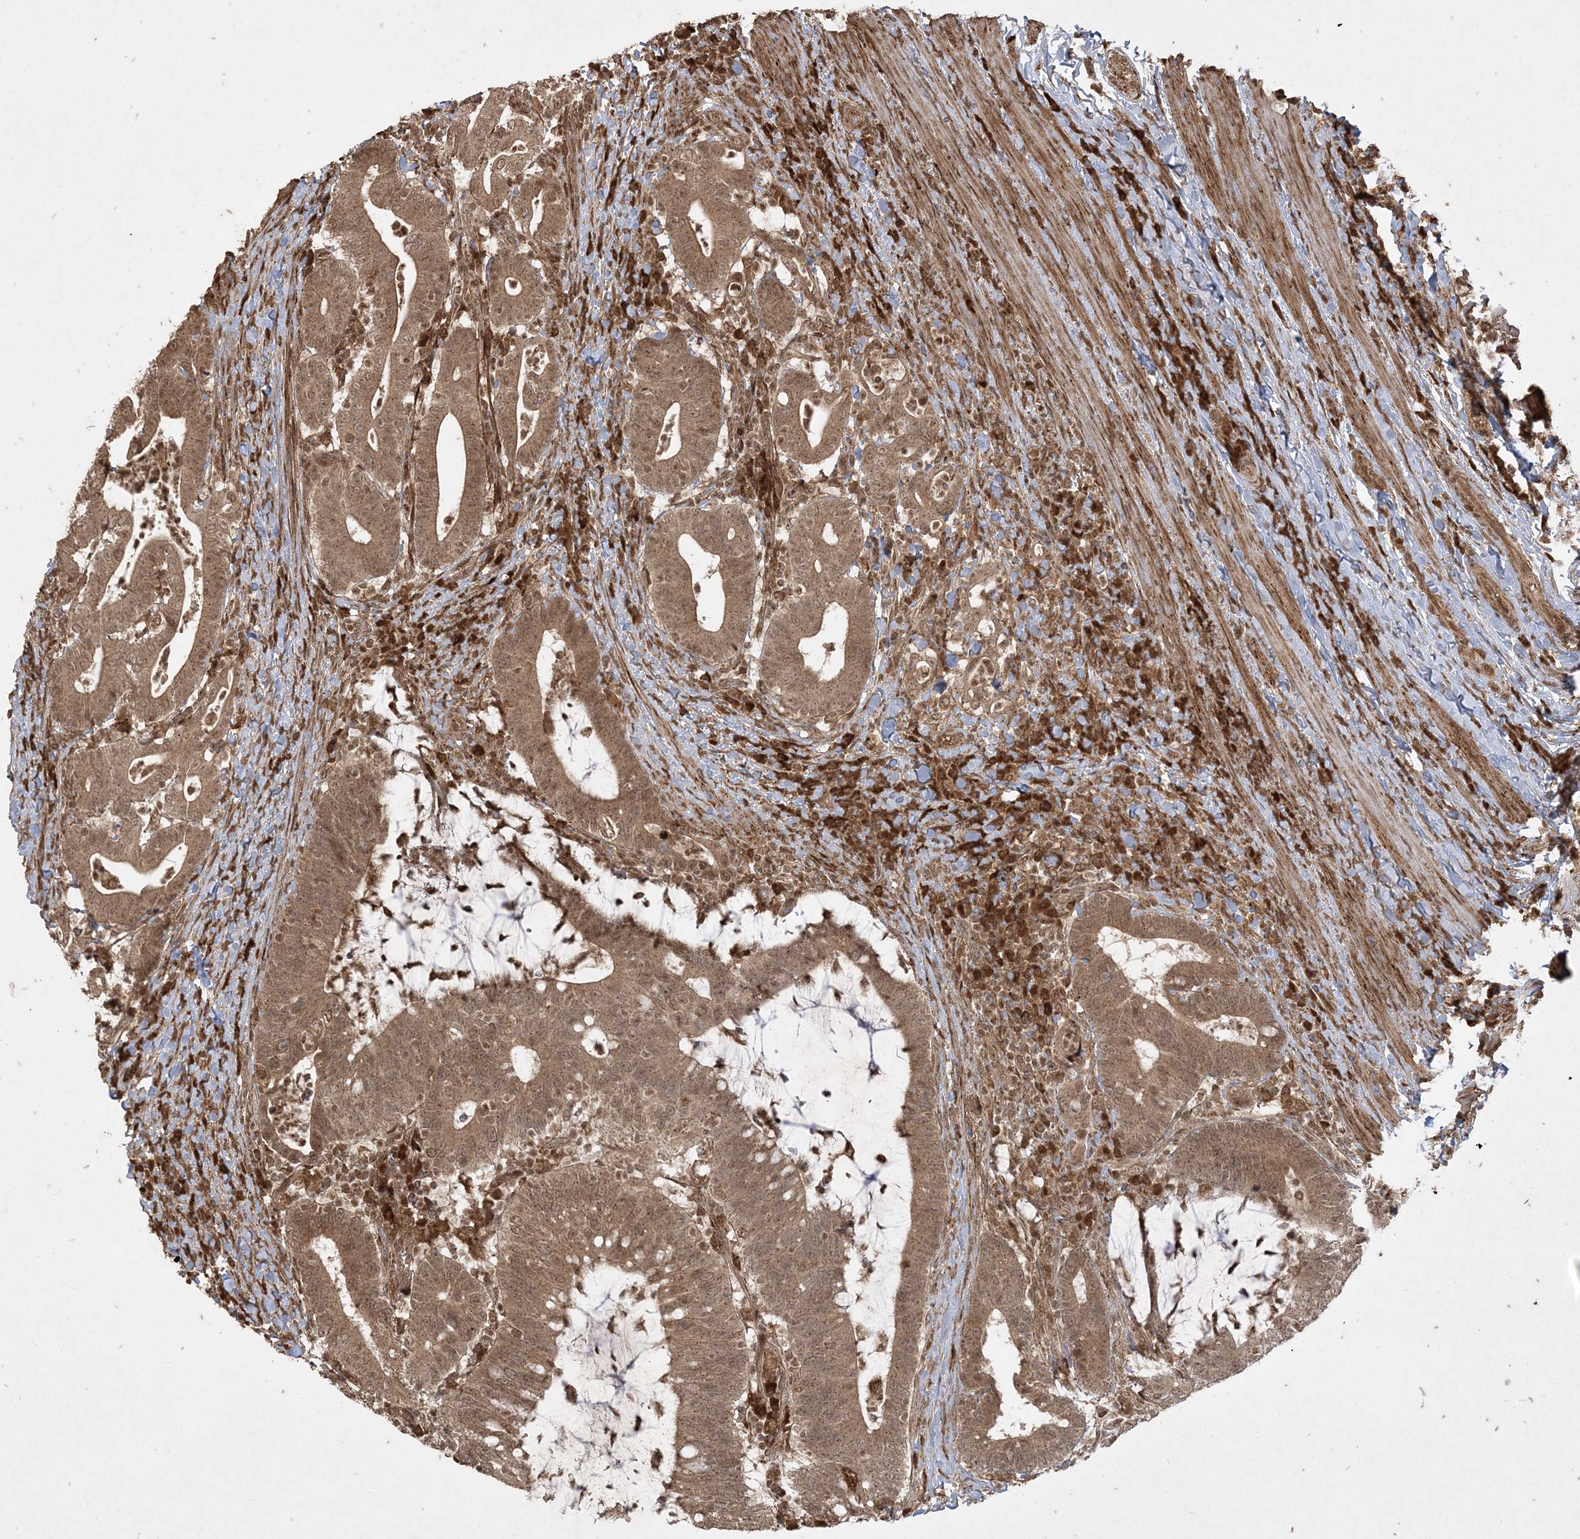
{"staining": {"intensity": "moderate", "quantity": ">75%", "location": "cytoplasmic/membranous,nuclear"}, "tissue": "colorectal cancer", "cell_type": "Tumor cells", "image_type": "cancer", "snomed": [{"axis": "morphology", "description": "Adenocarcinoma, NOS"}, {"axis": "topography", "description": "Colon"}], "caption": "Protein analysis of colorectal cancer tissue demonstrates moderate cytoplasmic/membranous and nuclear positivity in about >75% of tumor cells.", "gene": "RRAS", "patient": {"sex": "female", "age": 66}}